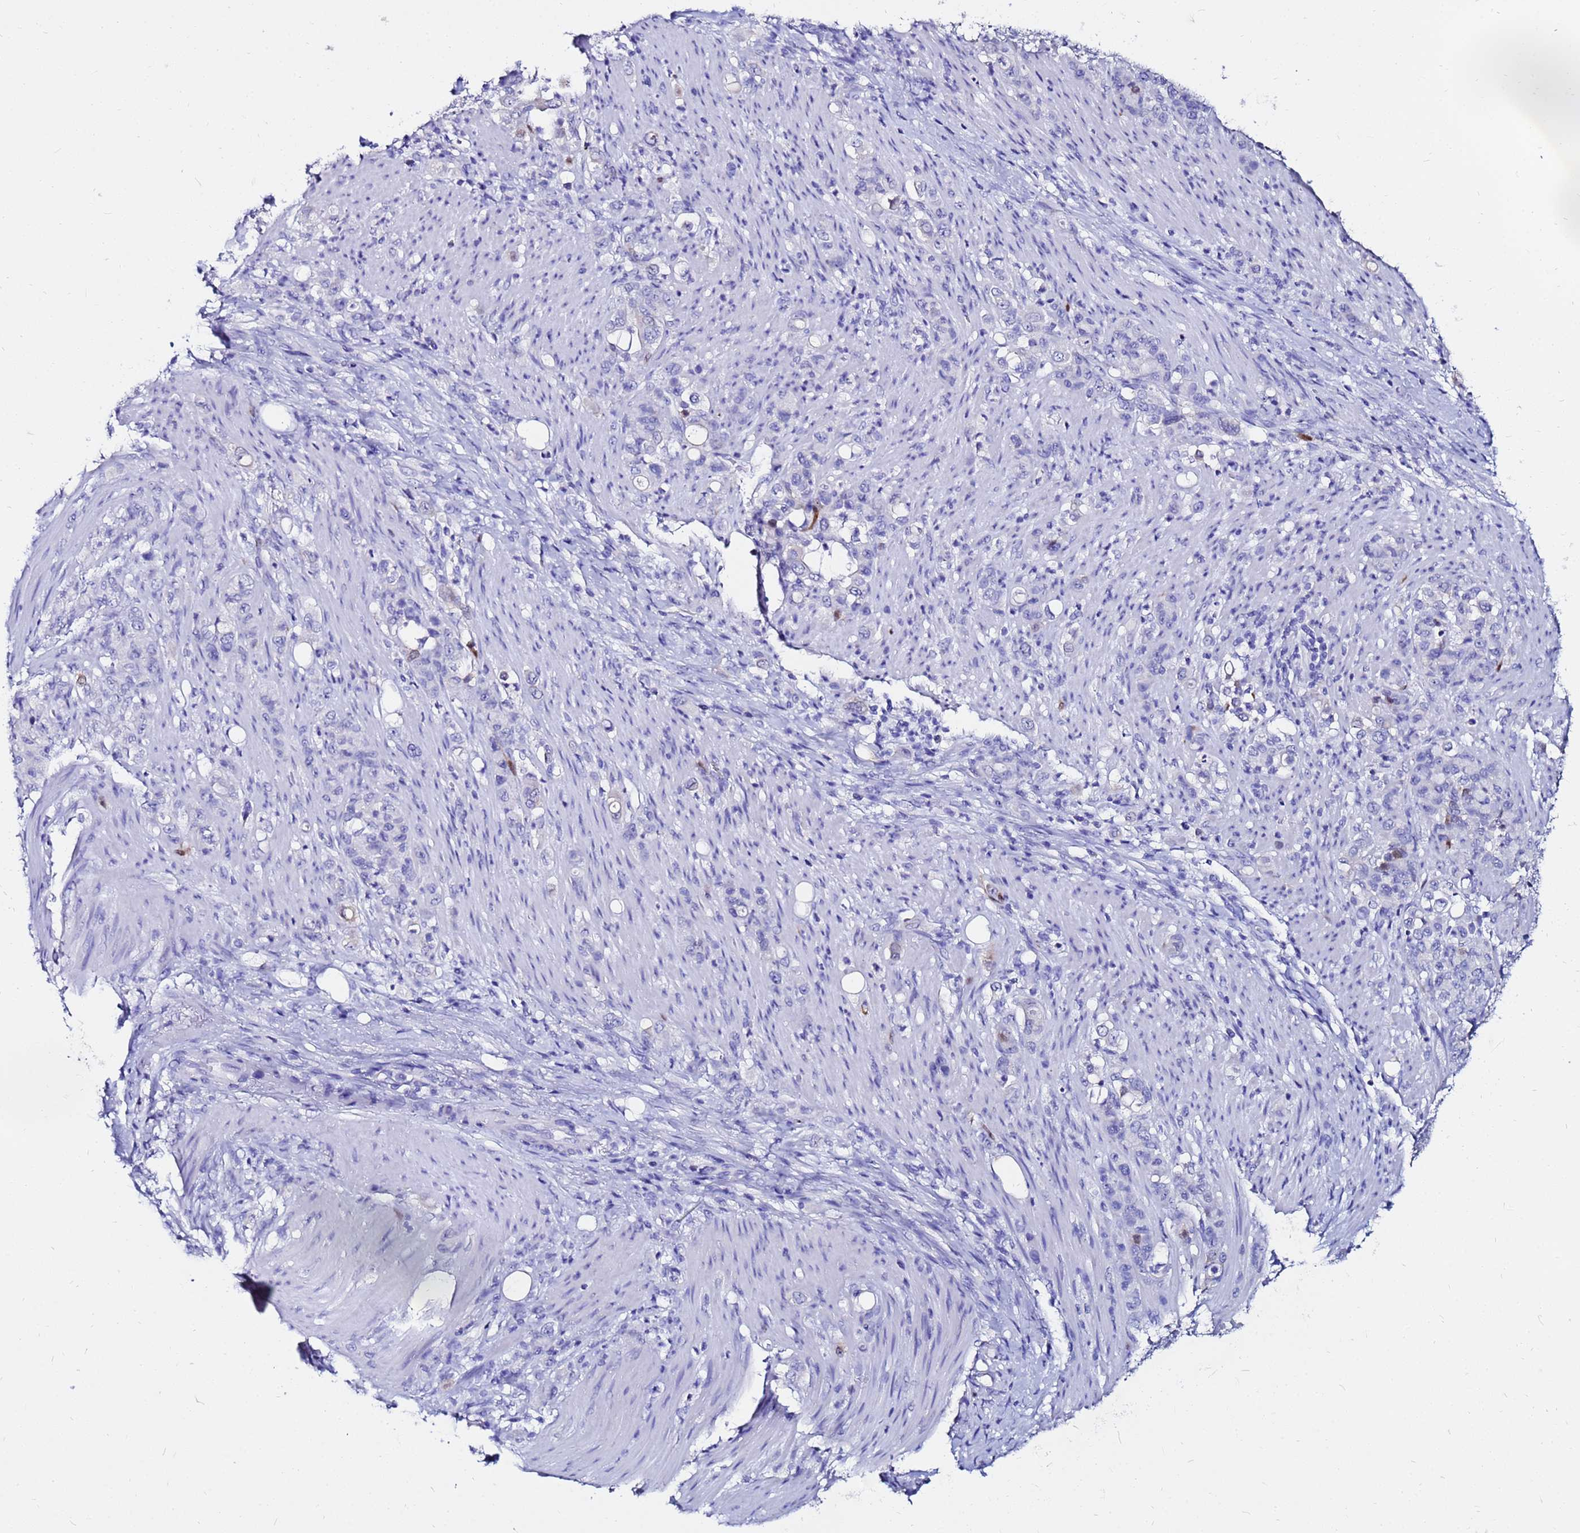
{"staining": {"intensity": "negative", "quantity": "none", "location": "none"}, "tissue": "stomach cancer", "cell_type": "Tumor cells", "image_type": "cancer", "snomed": [{"axis": "morphology", "description": "Normal tissue, NOS"}, {"axis": "morphology", "description": "Adenocarcinoma, NOS"}, {"axis": "topography", "description": "Stomach"}], "caption": "A high-resolution micrograph shows immunohistochemistry staining of stomach cancer (adenocarcinoma), which exhibits no significant positivity in tumor cells.", "gene": "PPP1R14C", "patient": {"sex": "female", "age": 79}}